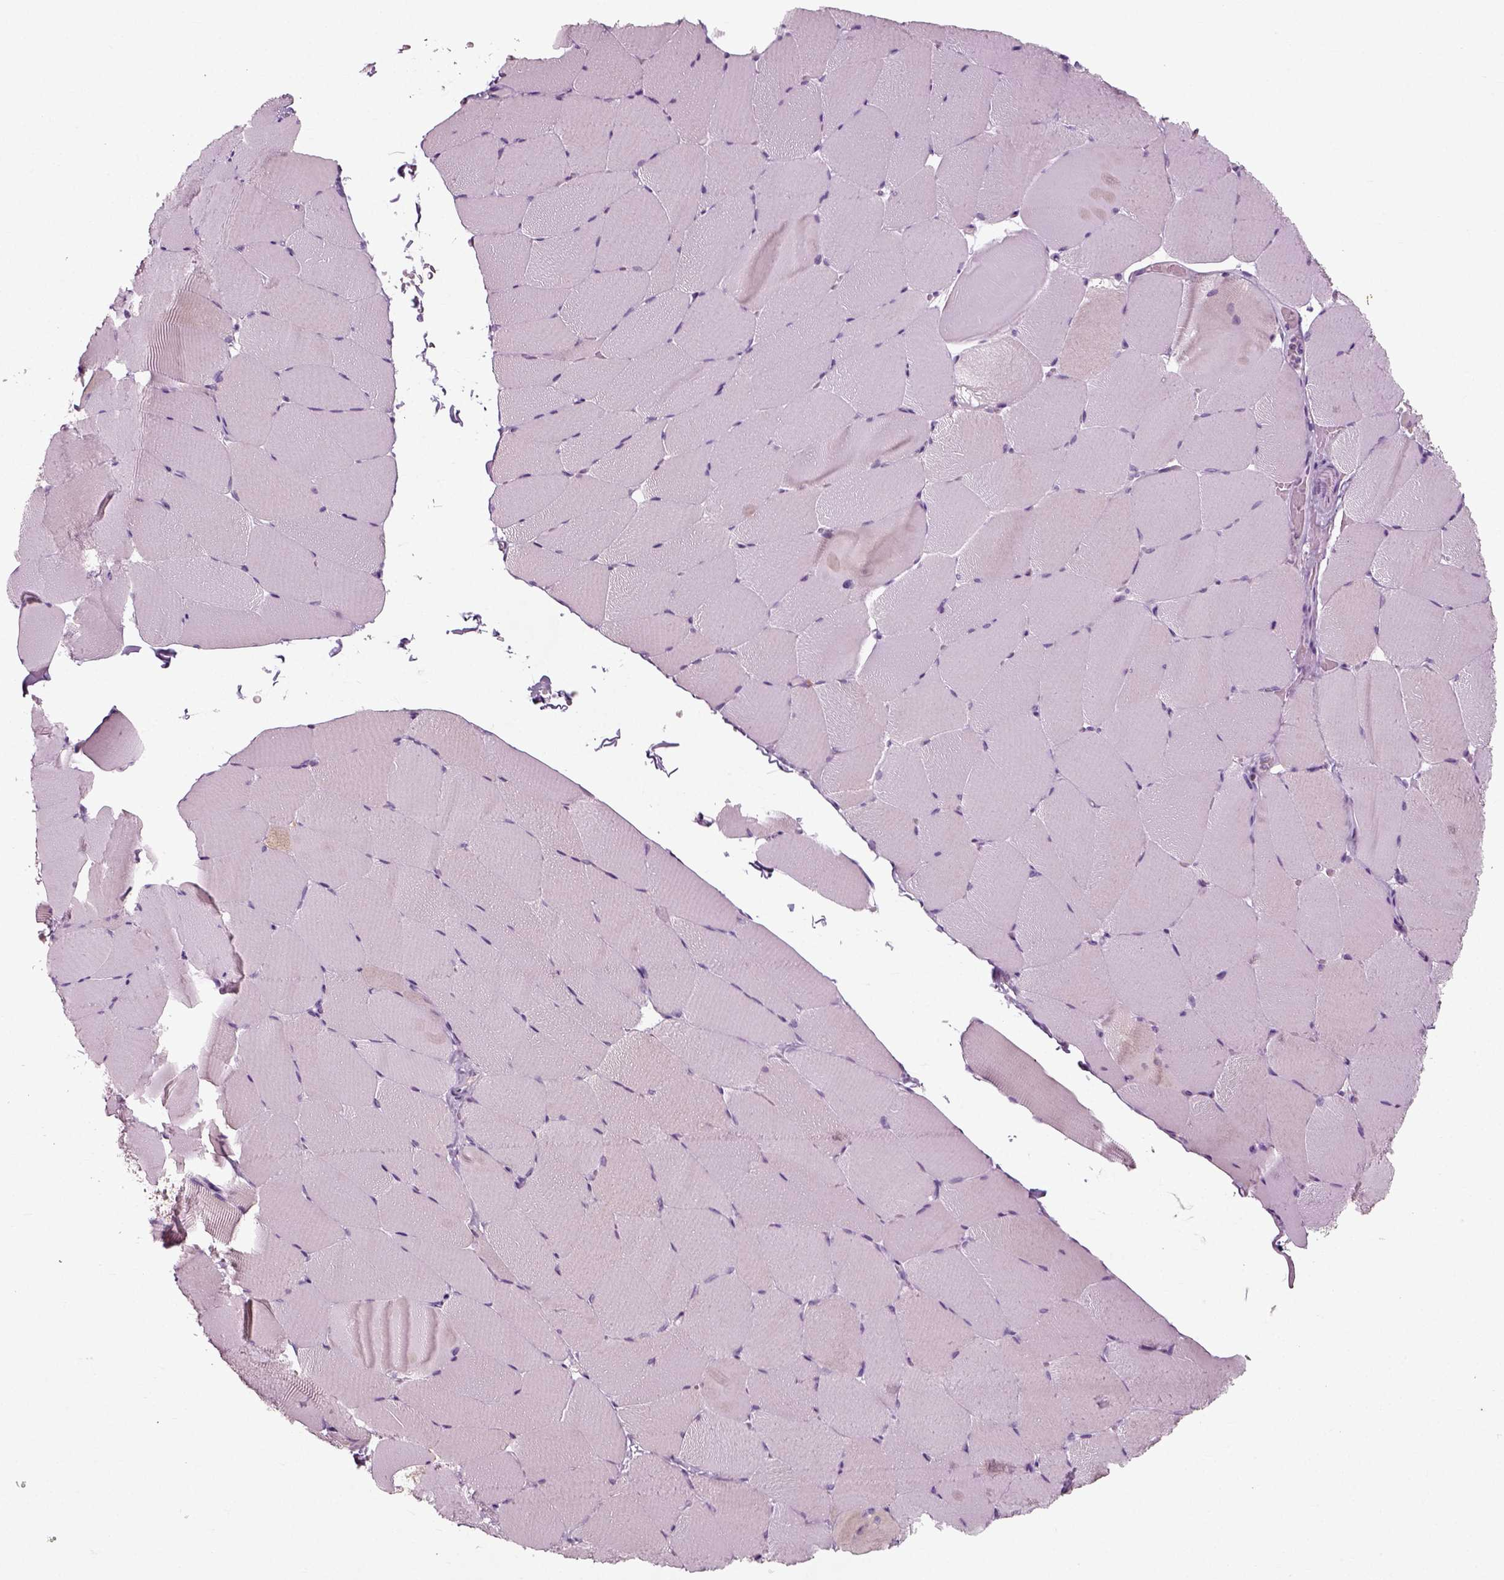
{"staining": {"intensity": "negative", "quantity": "none", "location": "none"}, "tissue": "skeletal muscle", "cell_type": "Myocytes", "image_type": "normal", "snomed": [{"axis": "morphology", "description": "Normal tissue, NOS"}, {"axis": "topography", "description": "Skeletal muscle"}], "caption": "This is an IHC photomicrograph of normal skeletal muscle. There is no expression in myocytes.", "gene": "RND2", "patient": {"sex": "female", "age": 37}}